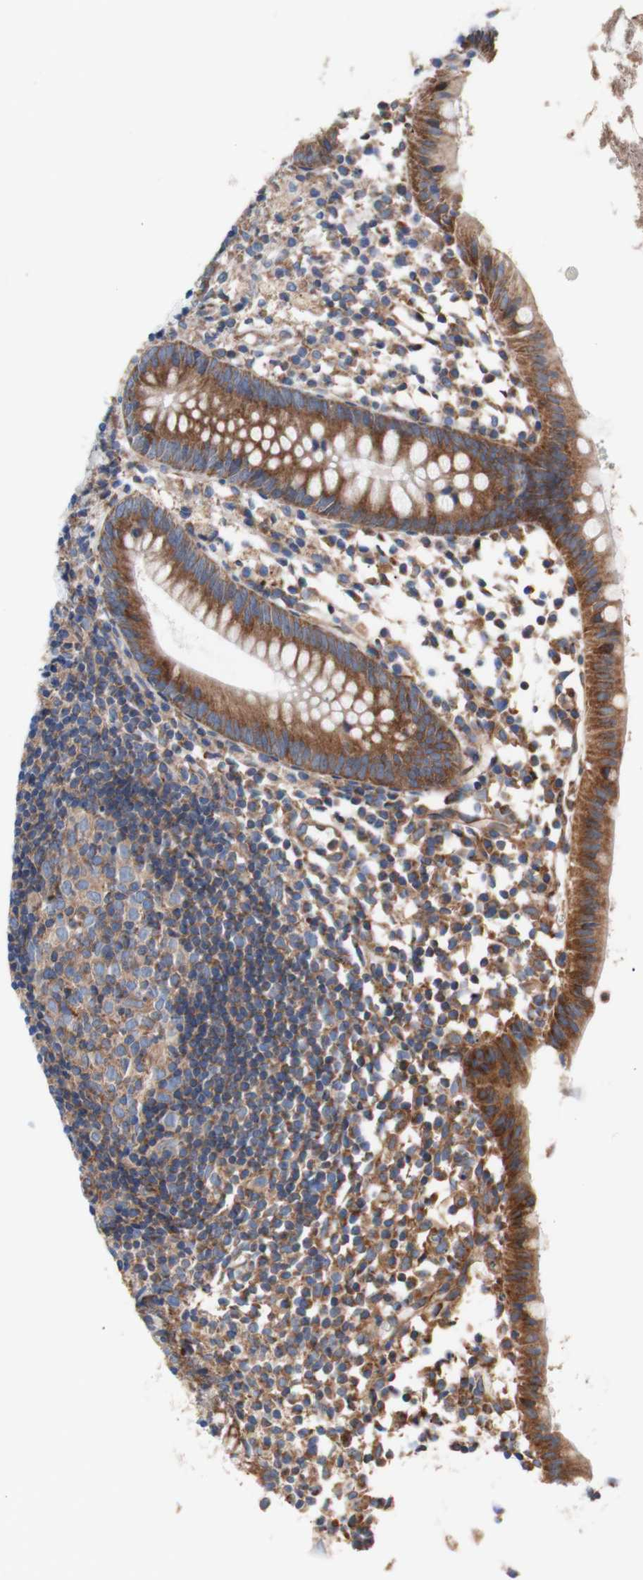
{"staining": {"intensity": "moderate", "quantity": ">75%", "location": "cytoplasmic/membranous"}, "tissue": "appendix", "cell_type": "Glandular cells", "image_type": "normal", "snomed": [{"axis": "morphology", "description": "Normal tissue, NOS"}, {"axis": "topography", "description": "Appendix"}], "caption": "About >75% of glandular cells in benign human appendix reveal moderate cytoplasmic/membranous protein staining as visualized by brown immunohistochemical staining.", "gene": "FMR1", "patient": {"sex": "female", "age": 20}}